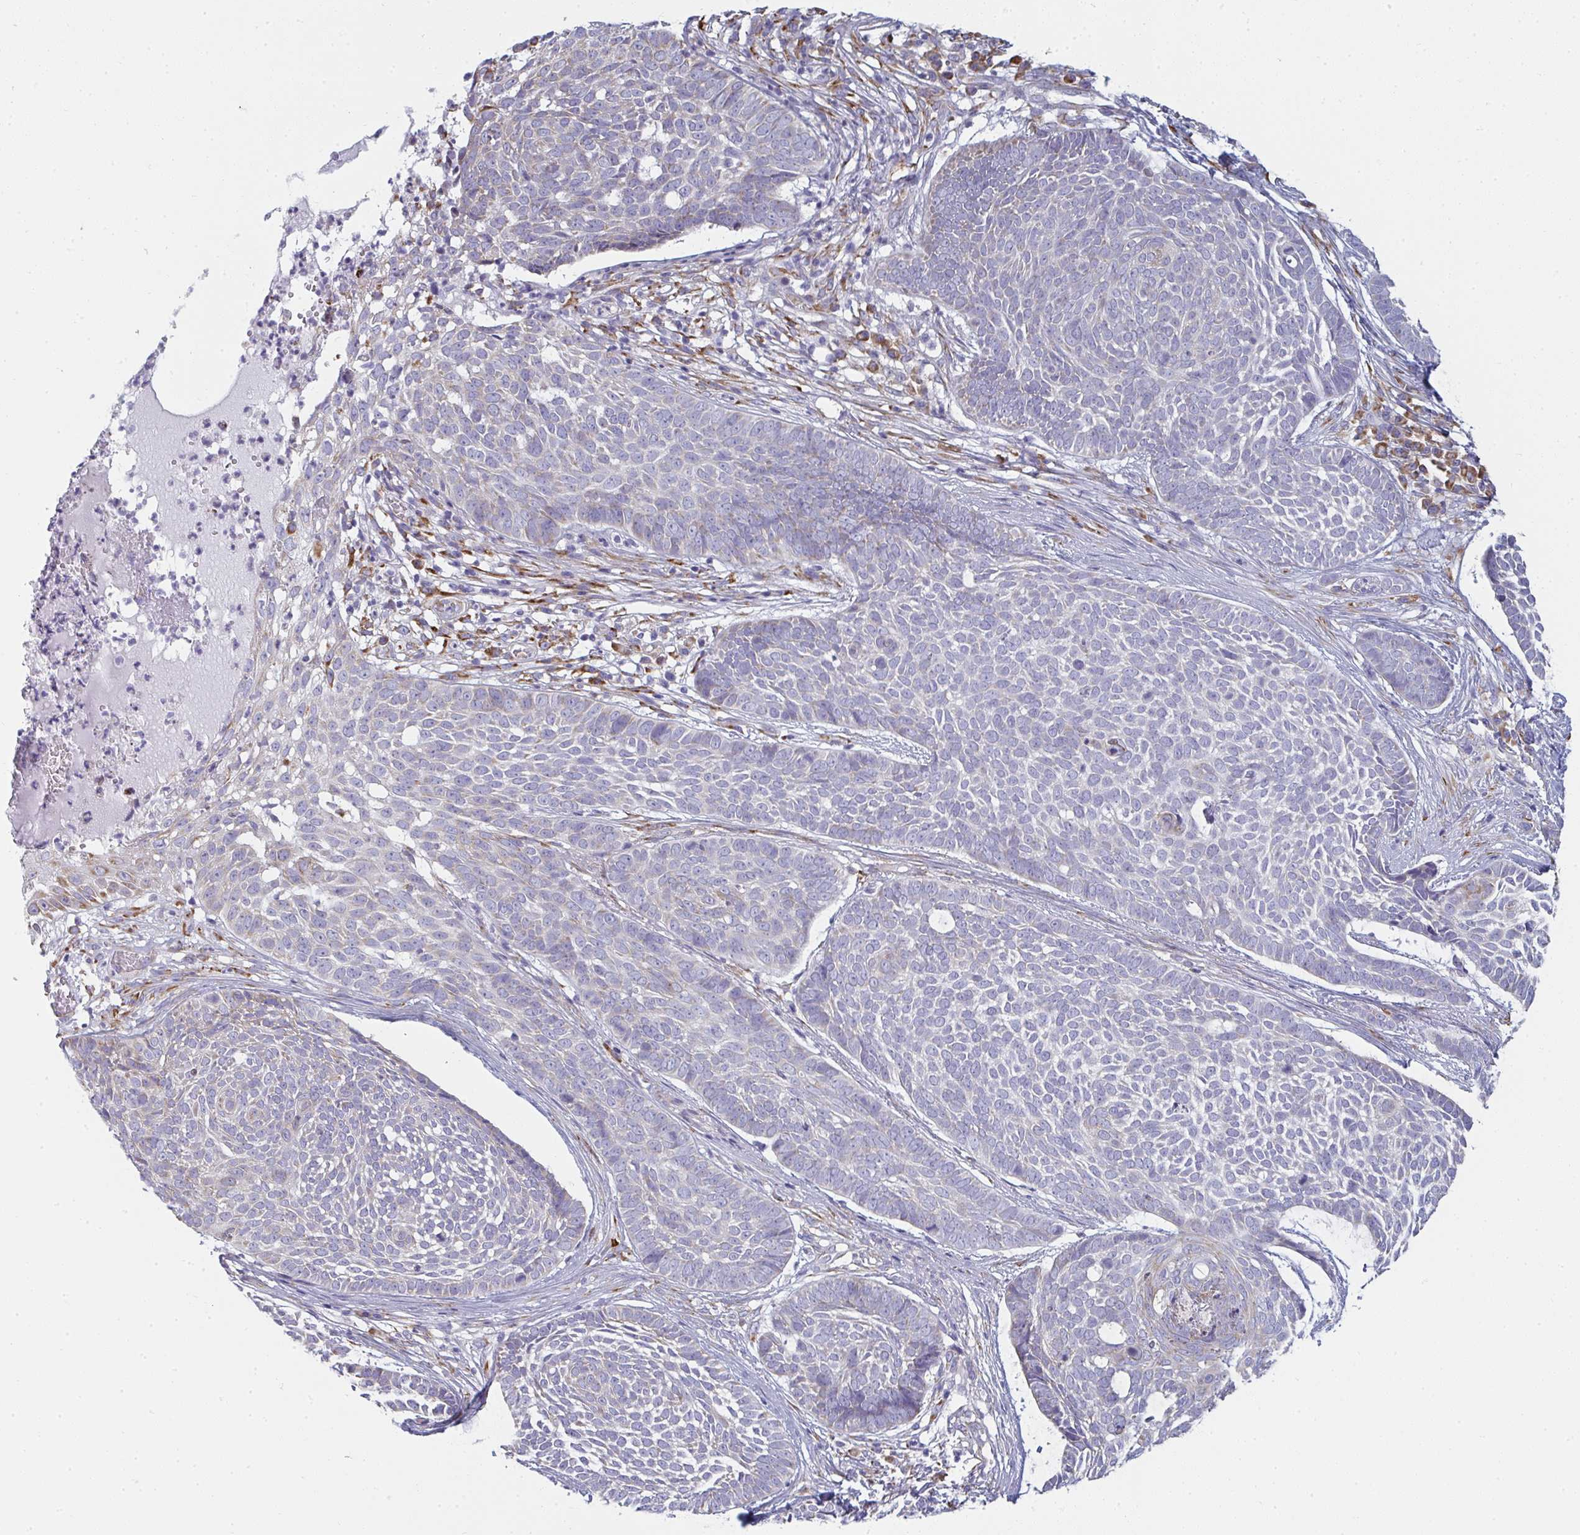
{"staining": {"intensity": "weak", "quantity": "<25%", "location": "cytoplasmic/membranous"}, "tissue": "skin cancer", "cell_type": "Tumor cells", "image_type": "cancer", "snomed": [{"axis": "morphology", "description": "Basal cell carcinoma"}, {"axis": "topography", "description": "Skin"}], "caption": "Protein analysis of basal cell carcinoma (skin) shows no significant positivity in tumor cells. (Stains: DAB (3,3'-diaminobenzidine) immunohistochemistry with hematoxylin counter stain, Microscopy: brightfield microscopy at high magnification).", "gene": "SHROOM1", "patient": {"sex": "female", "age": 89}}